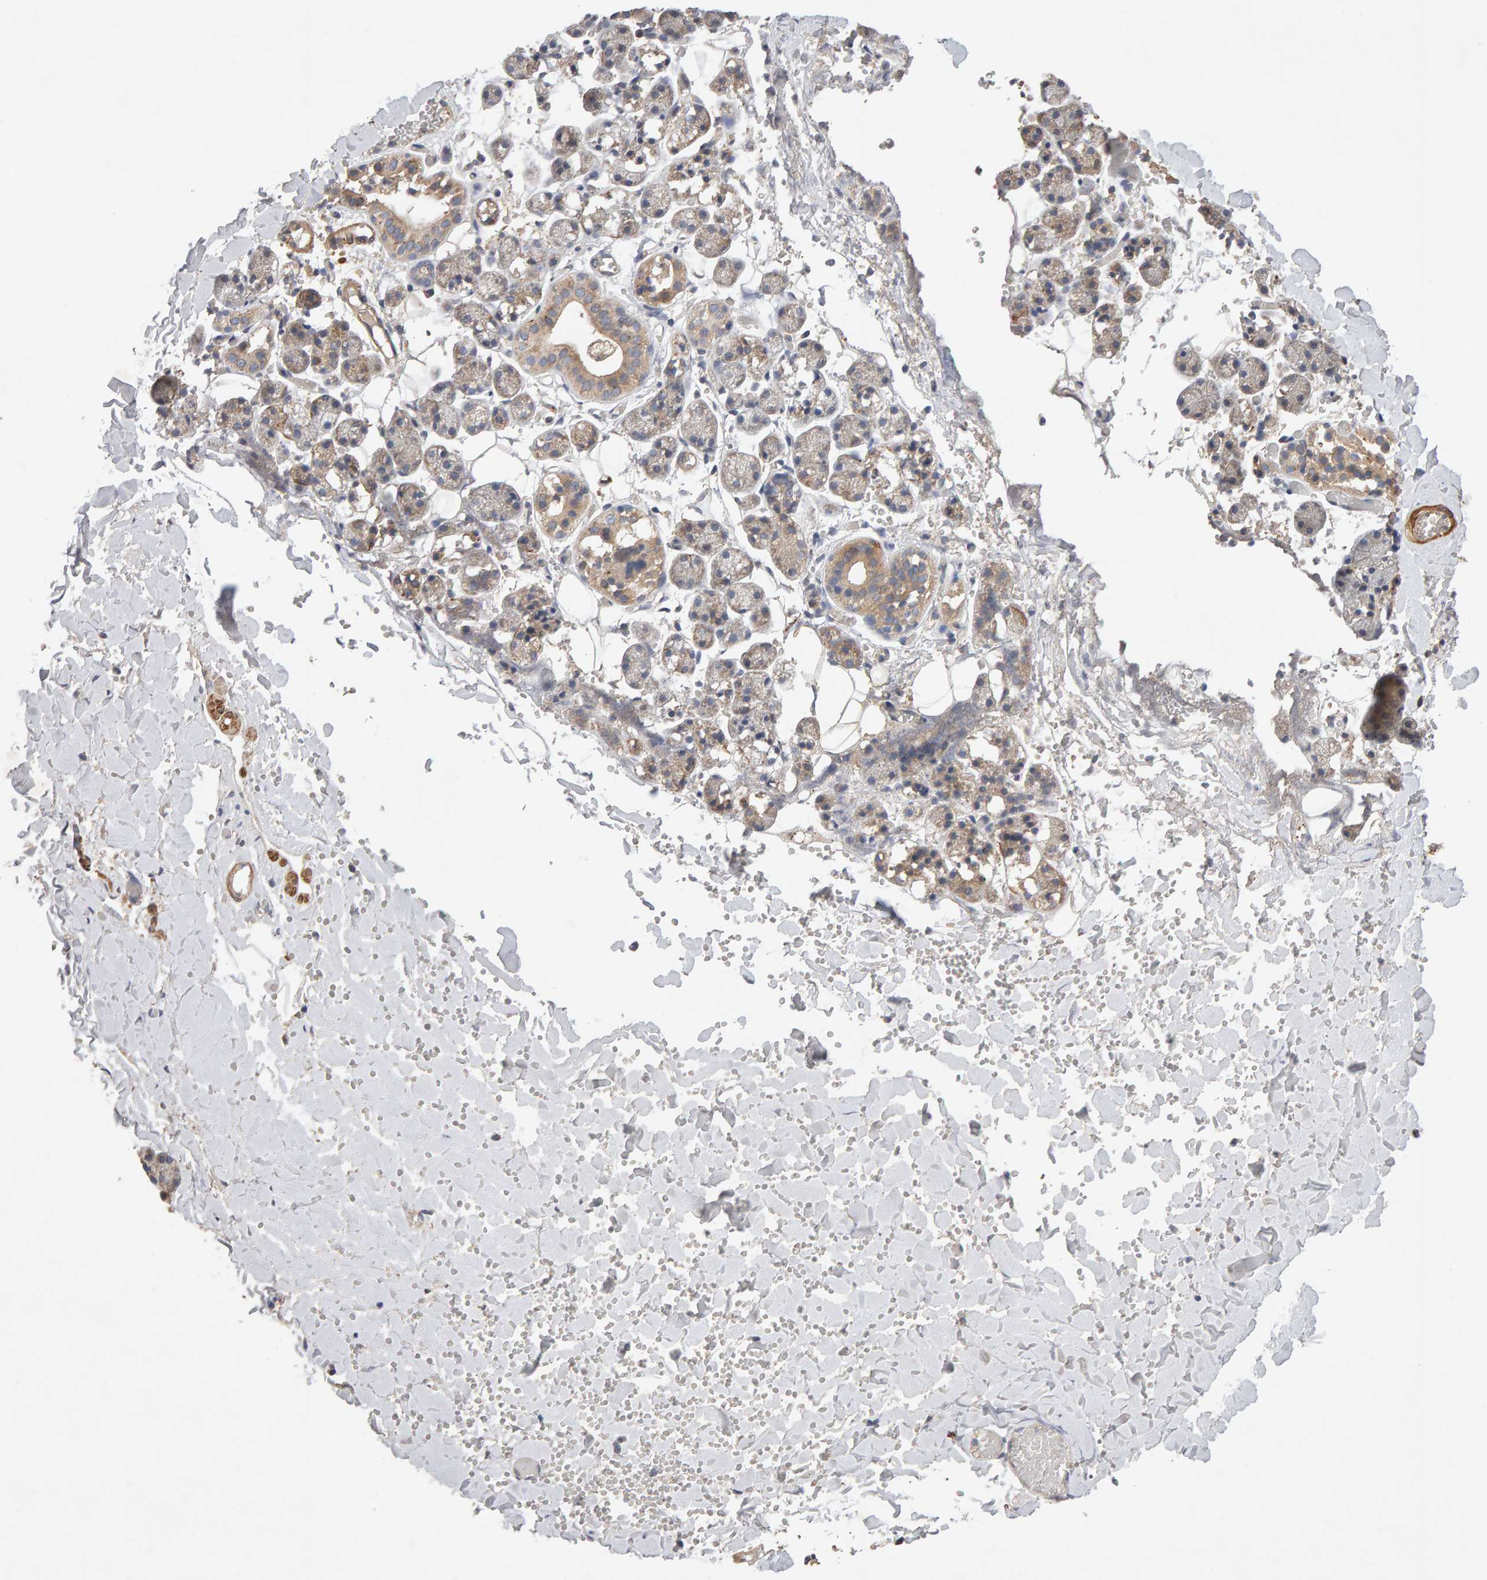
{"staining": {"intensity": "moderate", "quantity": "<25%", "location": "cytoplasmic/membranous"}, "tissue": "salivary gland", "cell_type": "Glandular cells", "image_type": "normal", "snomed": [{"axis": "morphology", "description": "Normal tissue, NOS"}, {"axis": "topography", "description": "Salivary gland"}], "caption": "Unremarkable salivary gland shows moderate cytoplasmic/membranous expression in approximately <25% of glandular cells, visualized by immunohistochemistry. (DAB IHC with brightfield microscopy, high magnification).", "gene": "RNF19A", "patient": {"sex": "female", "age": 33}}